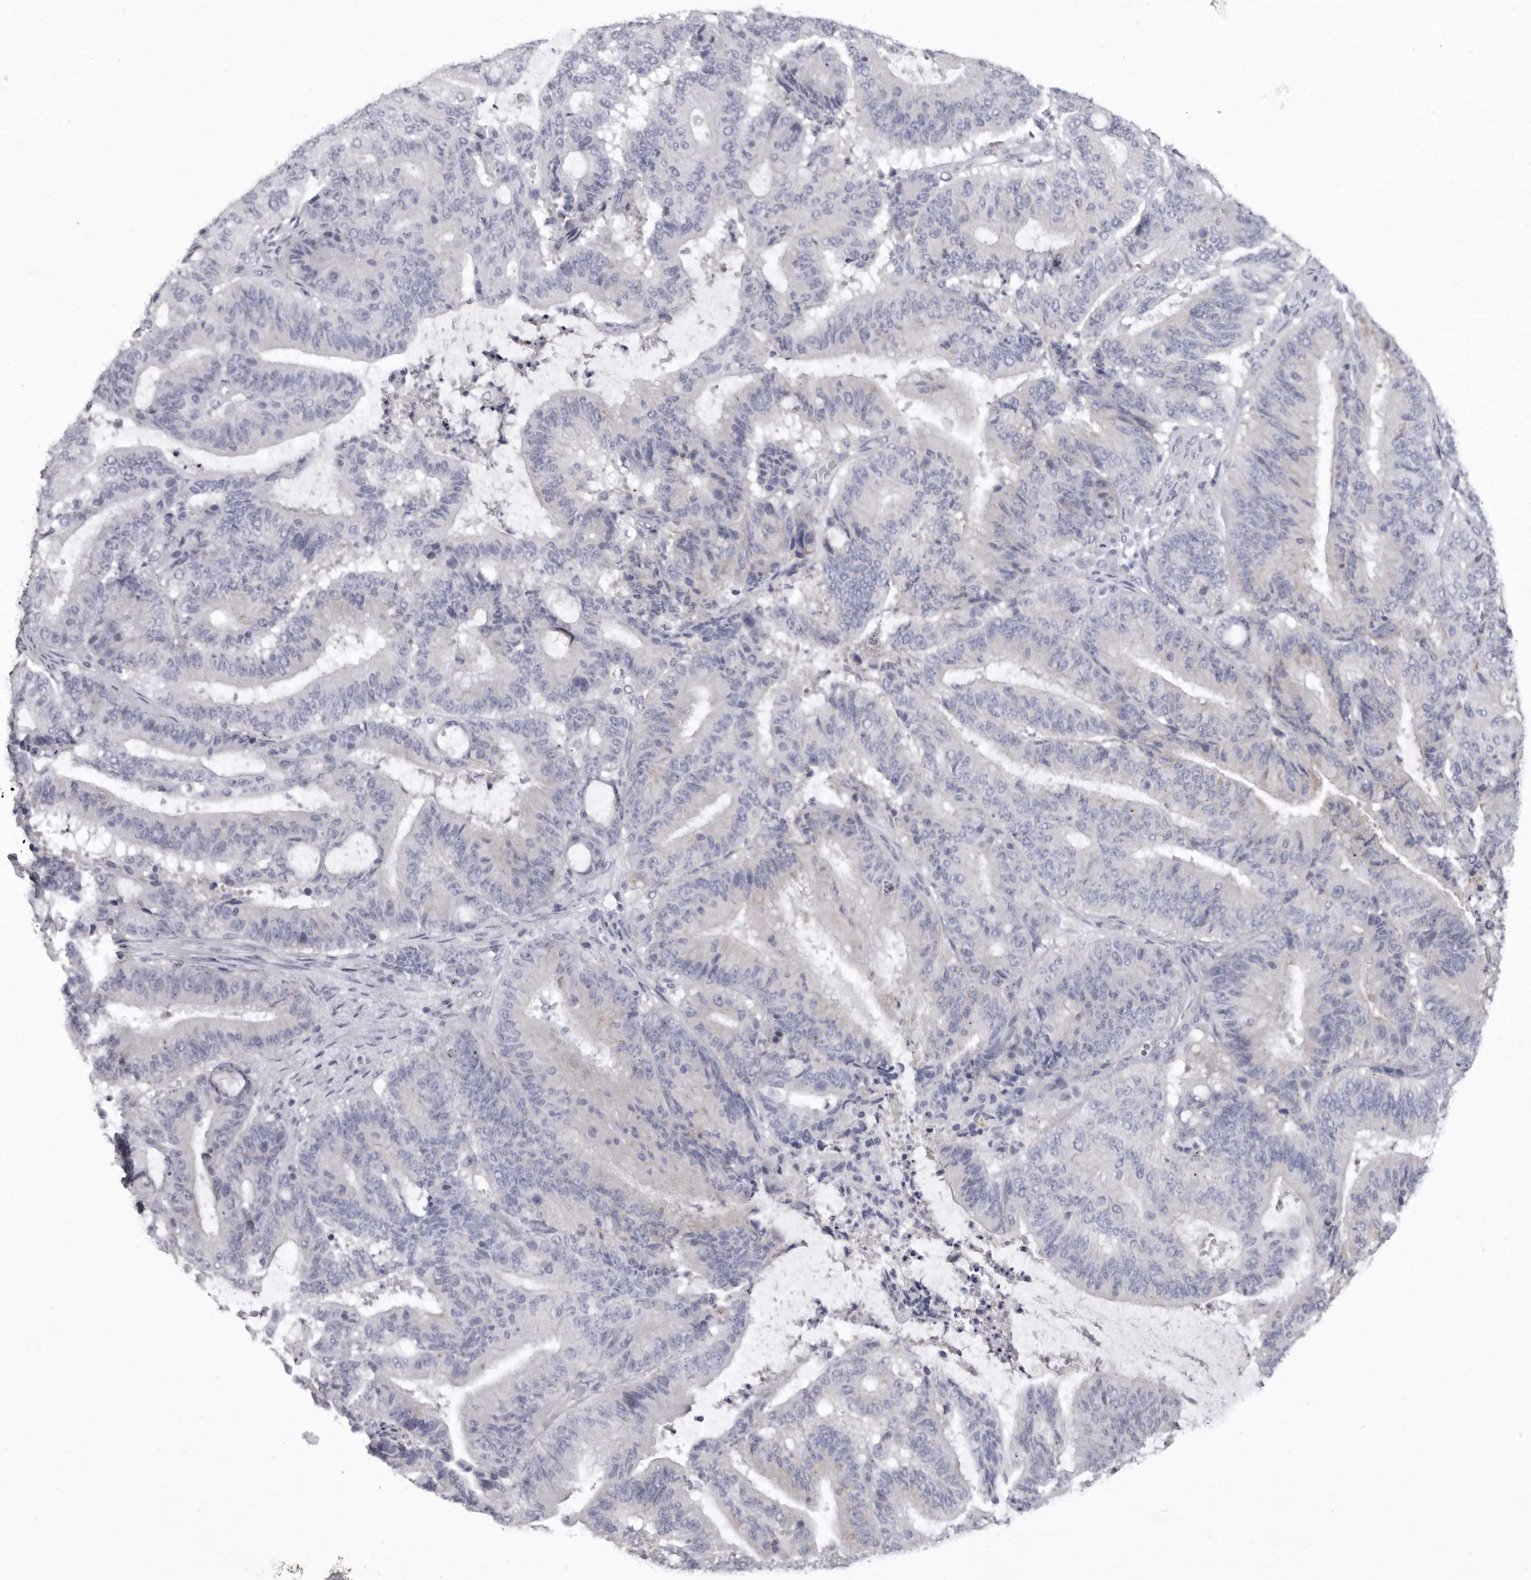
{"staining": {"intensity": "negative", "quantity": "none", "location": "none"}, "tissue": "liver cancer", "cell_type": "Tumor cells", "image_type": "cancer", "snomed": [{"axis": "morphology", "description": "Normal tissue, NOS"}, {"axis": "morphology", "description": "Cholangiocarcinoma"}, {"axis": "topography", "description": "Liver"}, {"axis": "topography", "description": "Peripheral nerve tissue"}], "caption": "Tumor cells show no significant positivity in liver cholangiocarcinoma. Nuclei are stained in blue.", "gene": "P2RX6", "patient": {"sex": "female", "age": 73}}